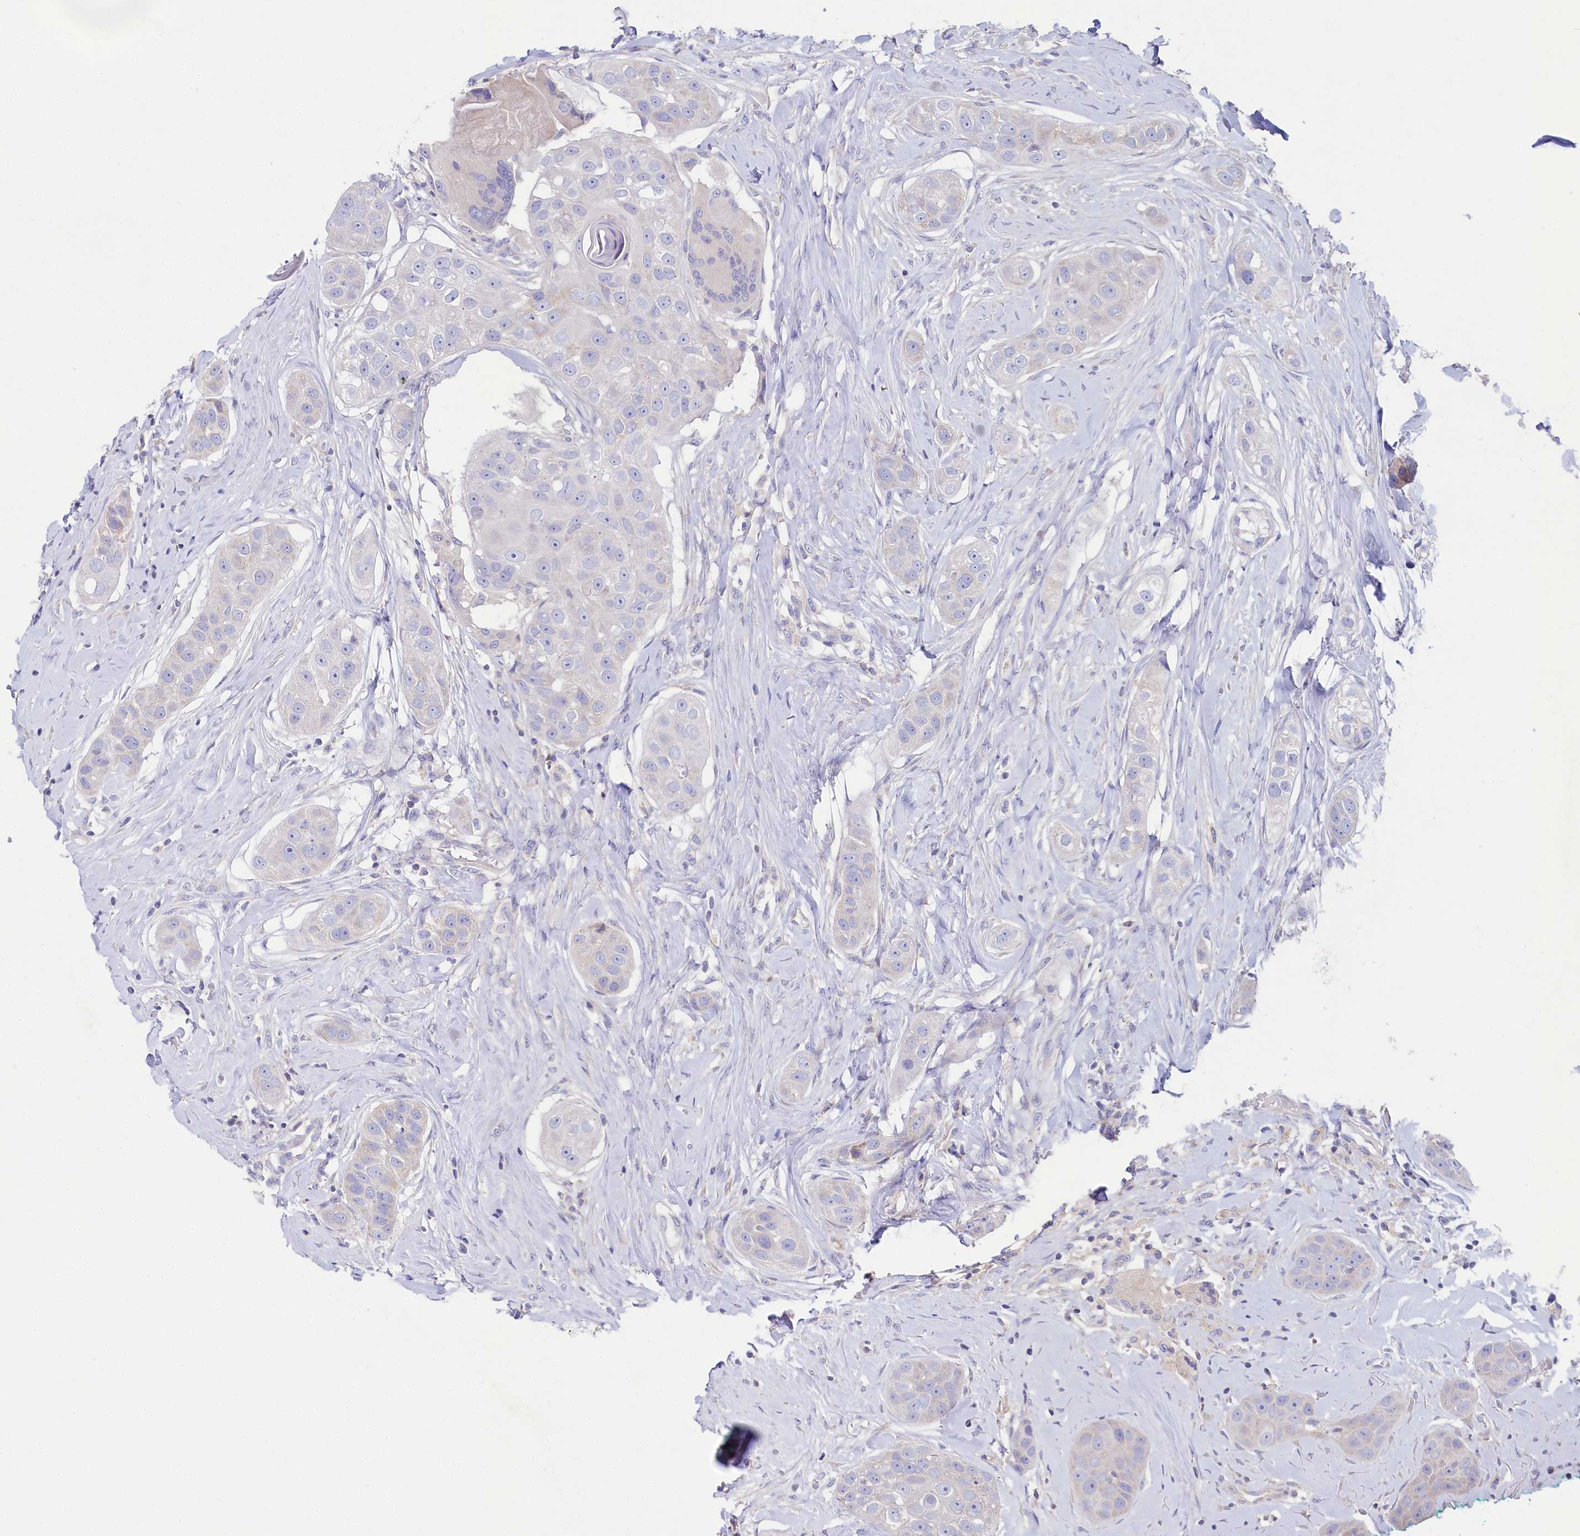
{"staining": {"intensity": "negative", "quantity": "none", "location": "none"}, "tissue": "head and neck cancer", "cell_type": "Tumor cells", "image_type": "cancer", "snomed": [{"axis": "morphology", "description": "Normal tissue, NOS"}, {"axis": "morphology", "description": "Squamous cell carcinoma, NOS"}, {"axis": "topography", "description": "Skeletal muscle"}, {"axis": "topography", "description": "Head-Neck"}], "caption": "Tumor cells show no significant protein expression in head and neck squamous cell carcinoma.", "gene": "VPS26B", "patient": {"sex": "male", "age": 51}}